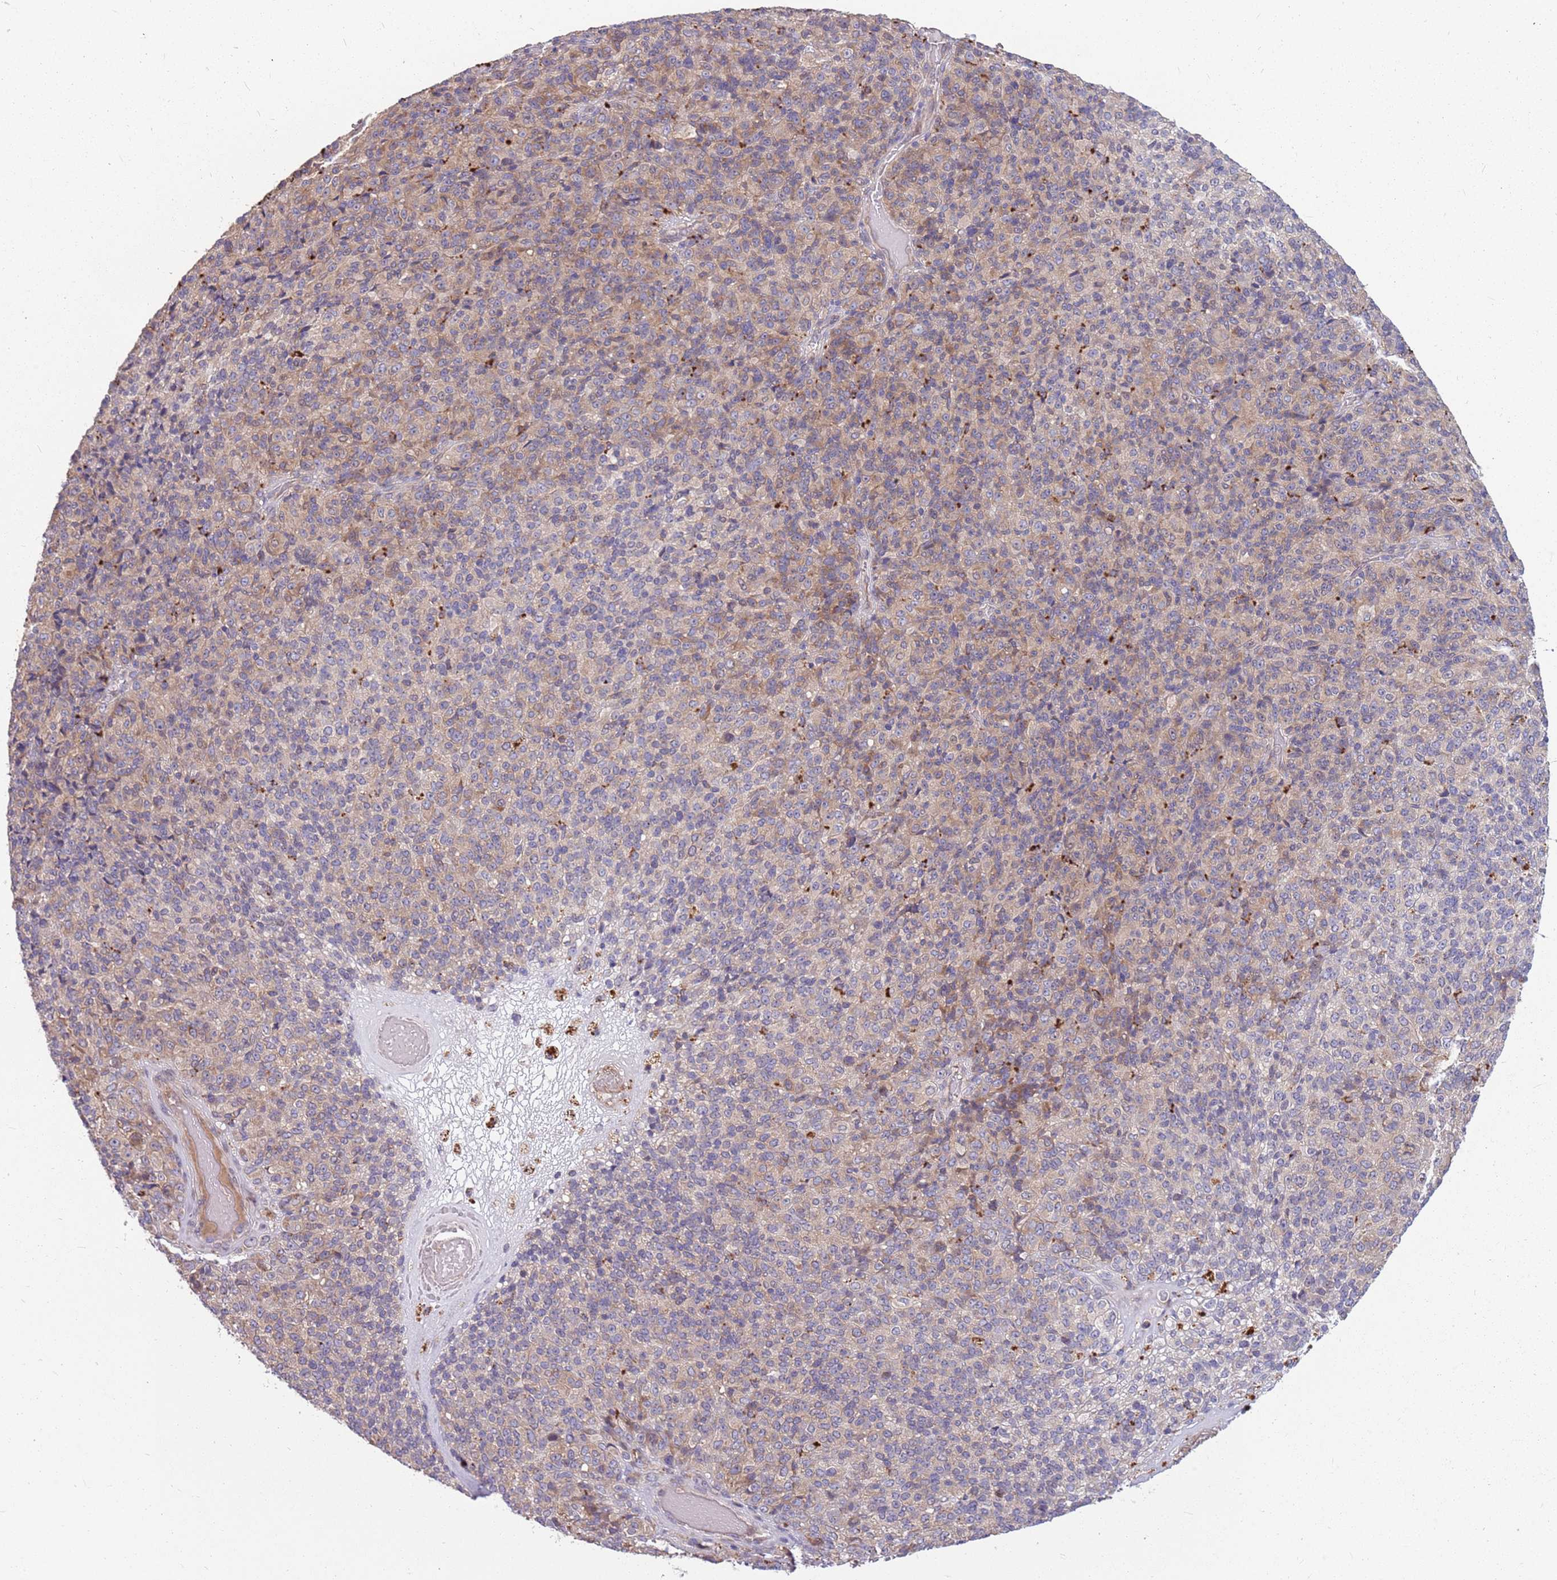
{"staining": {"intensity": "weak", "quantity": "25%-75%", "location": "cytoplasmic/membranous"}, "tissue": "melanoma", "cell_type": "Tumor cells", "image_type": "cancer", "snomed": [{"axis": "morphology", "description": "Malignant melanoma, Metastatic site"}, {"axis": "topography", "description": "Brain"}], "caption": "Malignant melanoma (metastatic site) was stained to show a protein in brown. There is low levels of weak cytoplasmic/membranous expression in about 25%-75% of tumor cells.", "gene": "PPP1R27", "patient": {"sex": "female", "age": 56}}